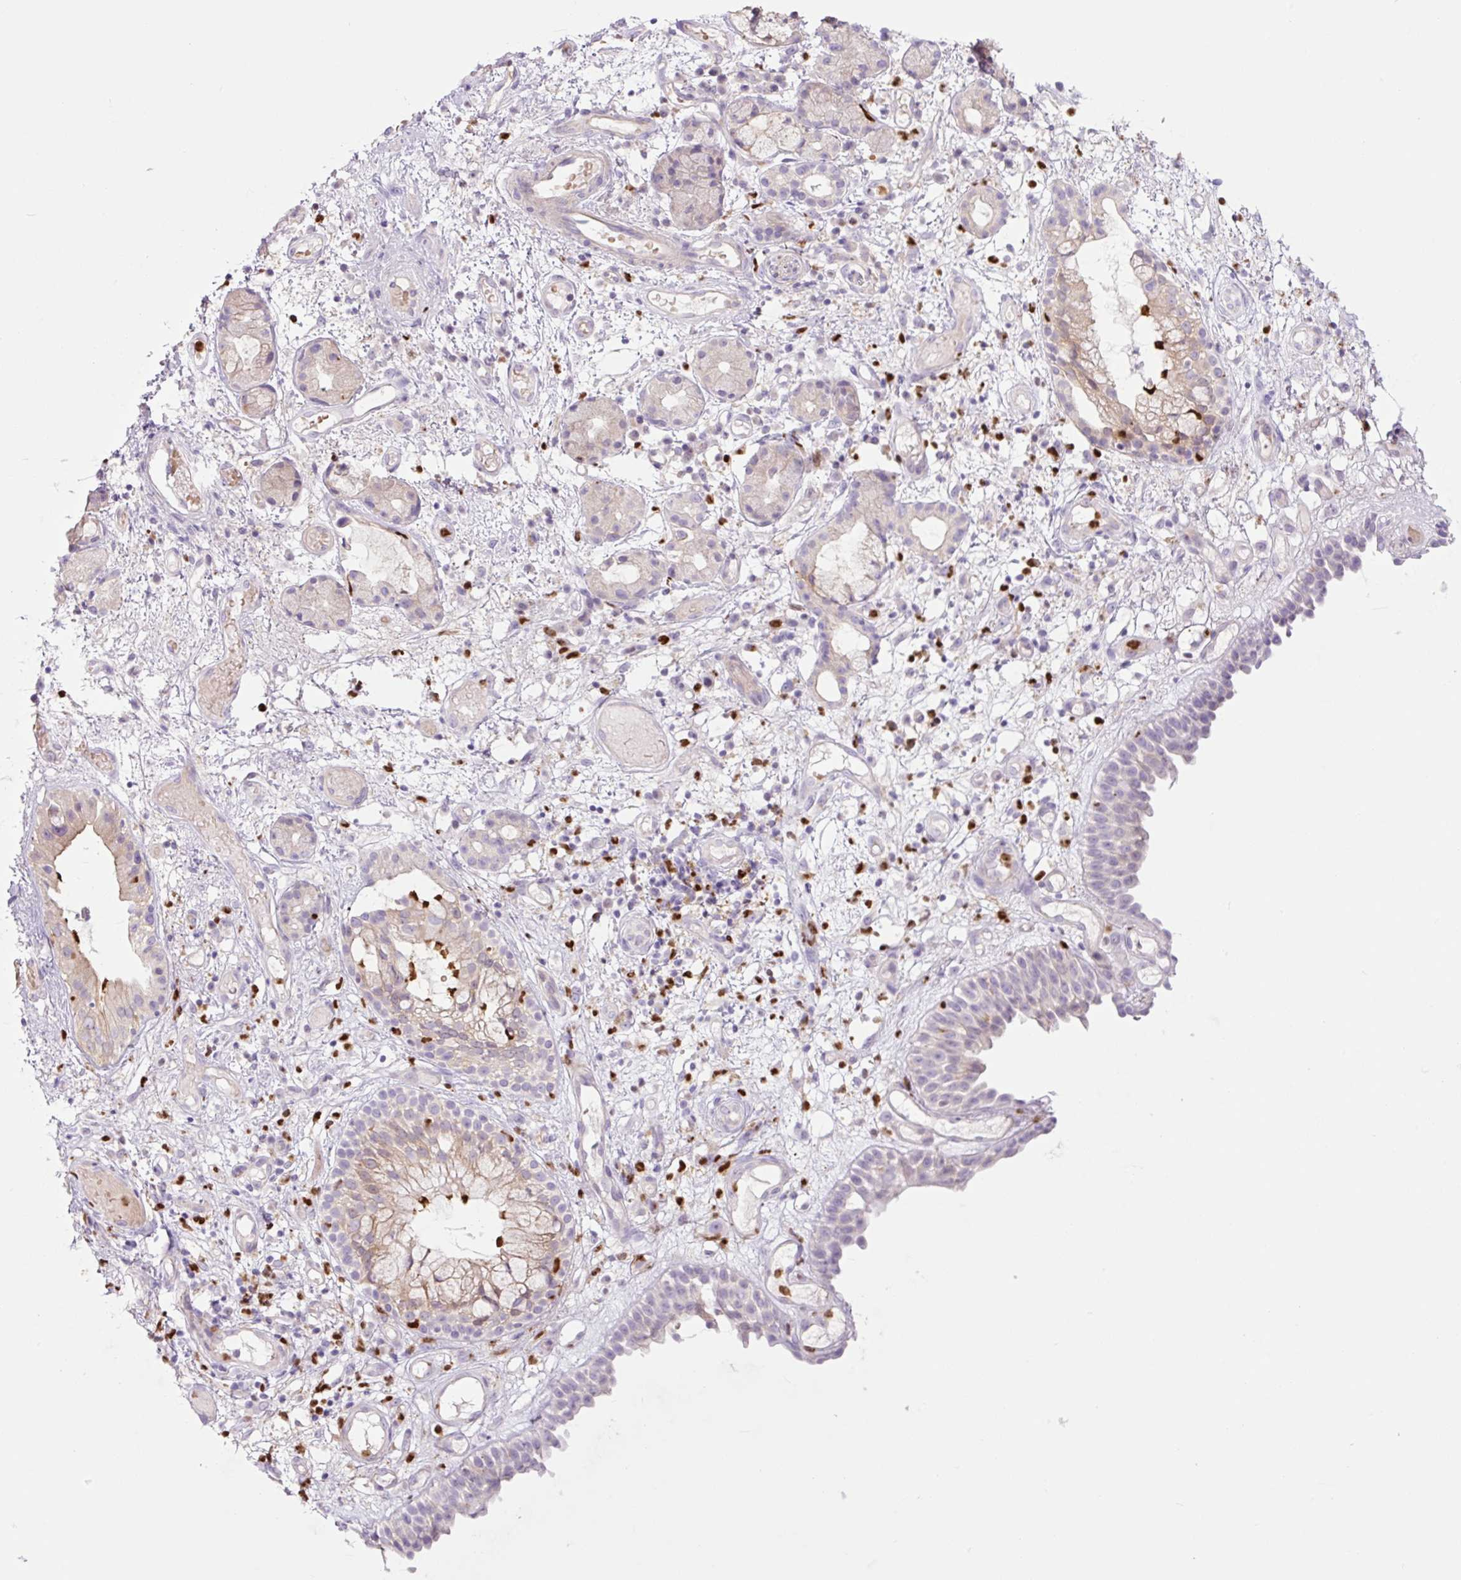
{"staining": {"intensity": "strong", "quantity": "25%-75%", "location": "cytoplasmic/membranous"}, "tissue": "nasopharynx", "cell_type": "Respiratory epithelial cells", "image_type": "normal", "snomed": [{"axis": "morphology", "description": "Normal tissue, NOS"}, {"axis": "morphology", "description": "Inflammation, NOS"}, {"axis": "topography", "description": "Nasopharynx"}], "caption": "A high-resolution image shows immunohistochemistry (IHC) staining of normal nasopharynx, which displays strong cytoplasmic/membranous staining in about 25%-75% of respiratory epithelial cells.", "gene": "SPI1", "patient": {"sex": "male", "age": 54}}